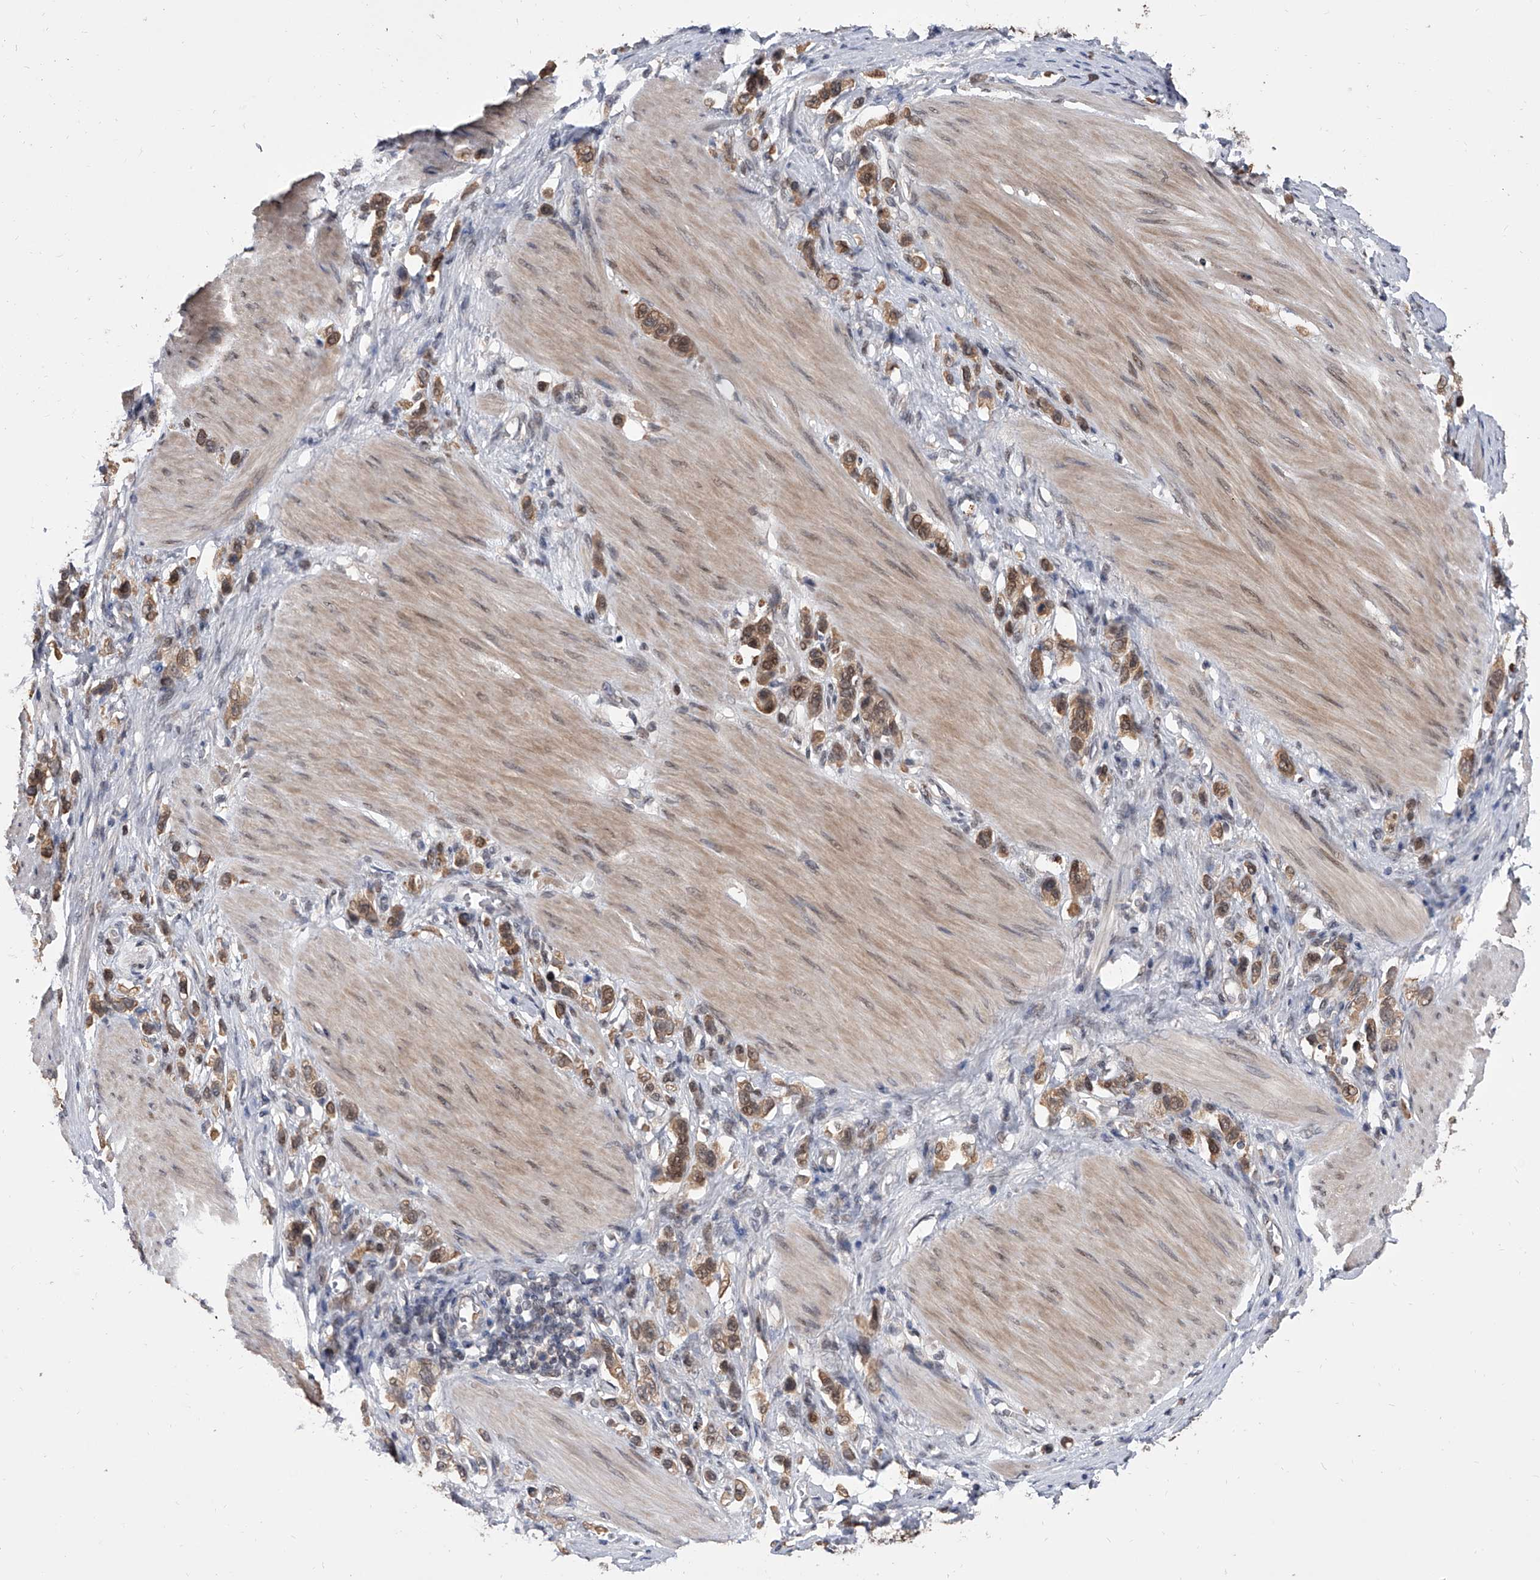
{"staining": {"intensity": "moderate", "quantity": ">75%", "location": "cytoplasmic/membranous,nuclear"}, "tissue": "stomach cancer", "cell_type": "Tumor cells", "image_type": "cancer", "snomed": [{"axis": "morphology", "description": "Adenocarcinoma, NOS"}, {"axis": "topography", "description": "Stomach"}], "caption": "Protein staining of stomach cancer tissue shows moderate cytoplasmic/membranous and nuclear positivity in about >75% of tumor cells.", "gene": "BHLHE23", "patient": {"sex": "female", "age": 65}}